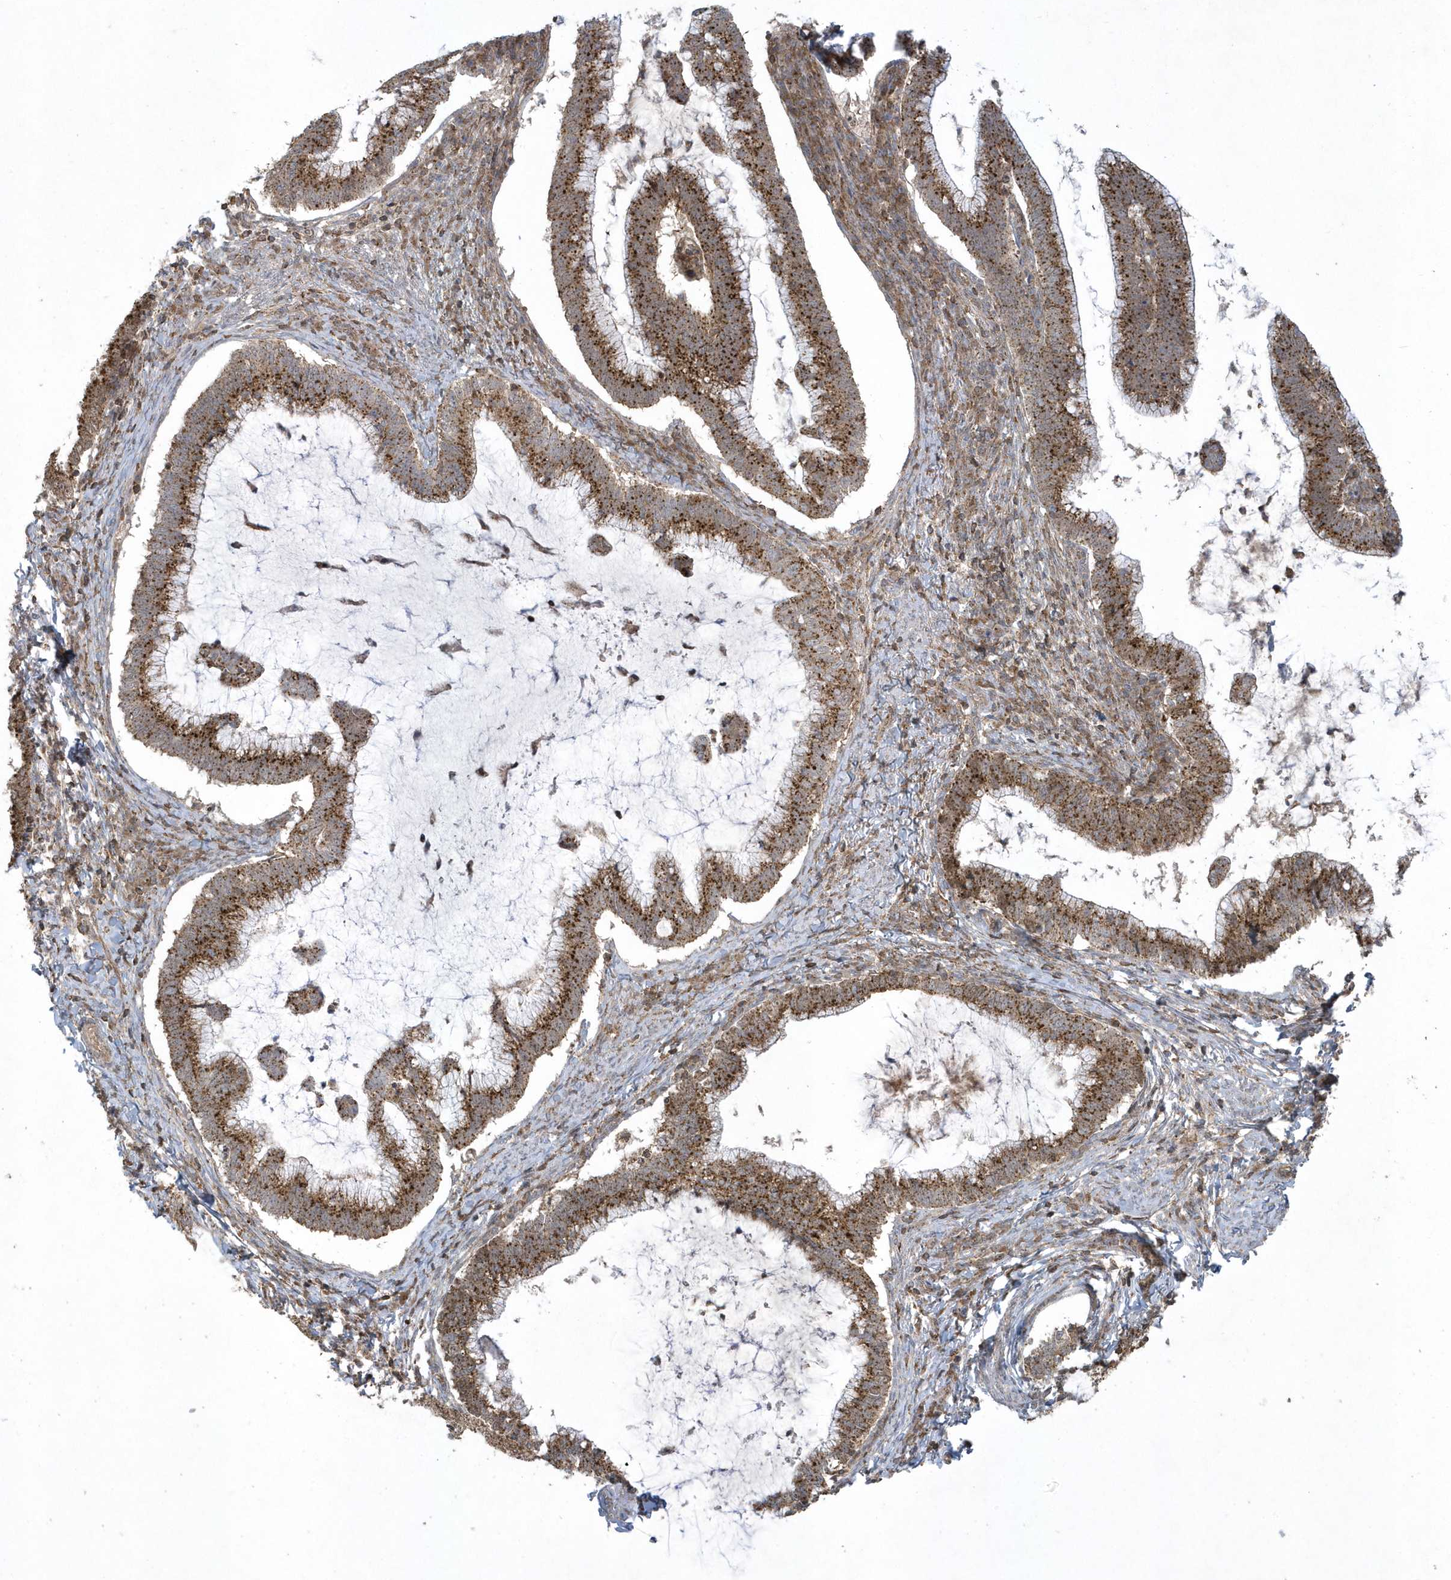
{"staining": {"intensity": "moderate", "quantity": ">75%", "location": "cytoplasmic/membranous"}, "tissue": "cervical cancer", "cell_type": "Tumor cells", "image_type": "cancer", "snomed": [{"axis": "morphology", "description": "Adenocarcinoma, NOS"}, {"axis": "topography", "description": "Cervix"}], "caption": "This is a micrograph of IHC staining of cervical adenocarcinoma, which shows moderate staining in the cytoplasmic/membranous of tumor cells.", "gene": "STAMBP", "patient": {"sex": "female", "age": 36}}